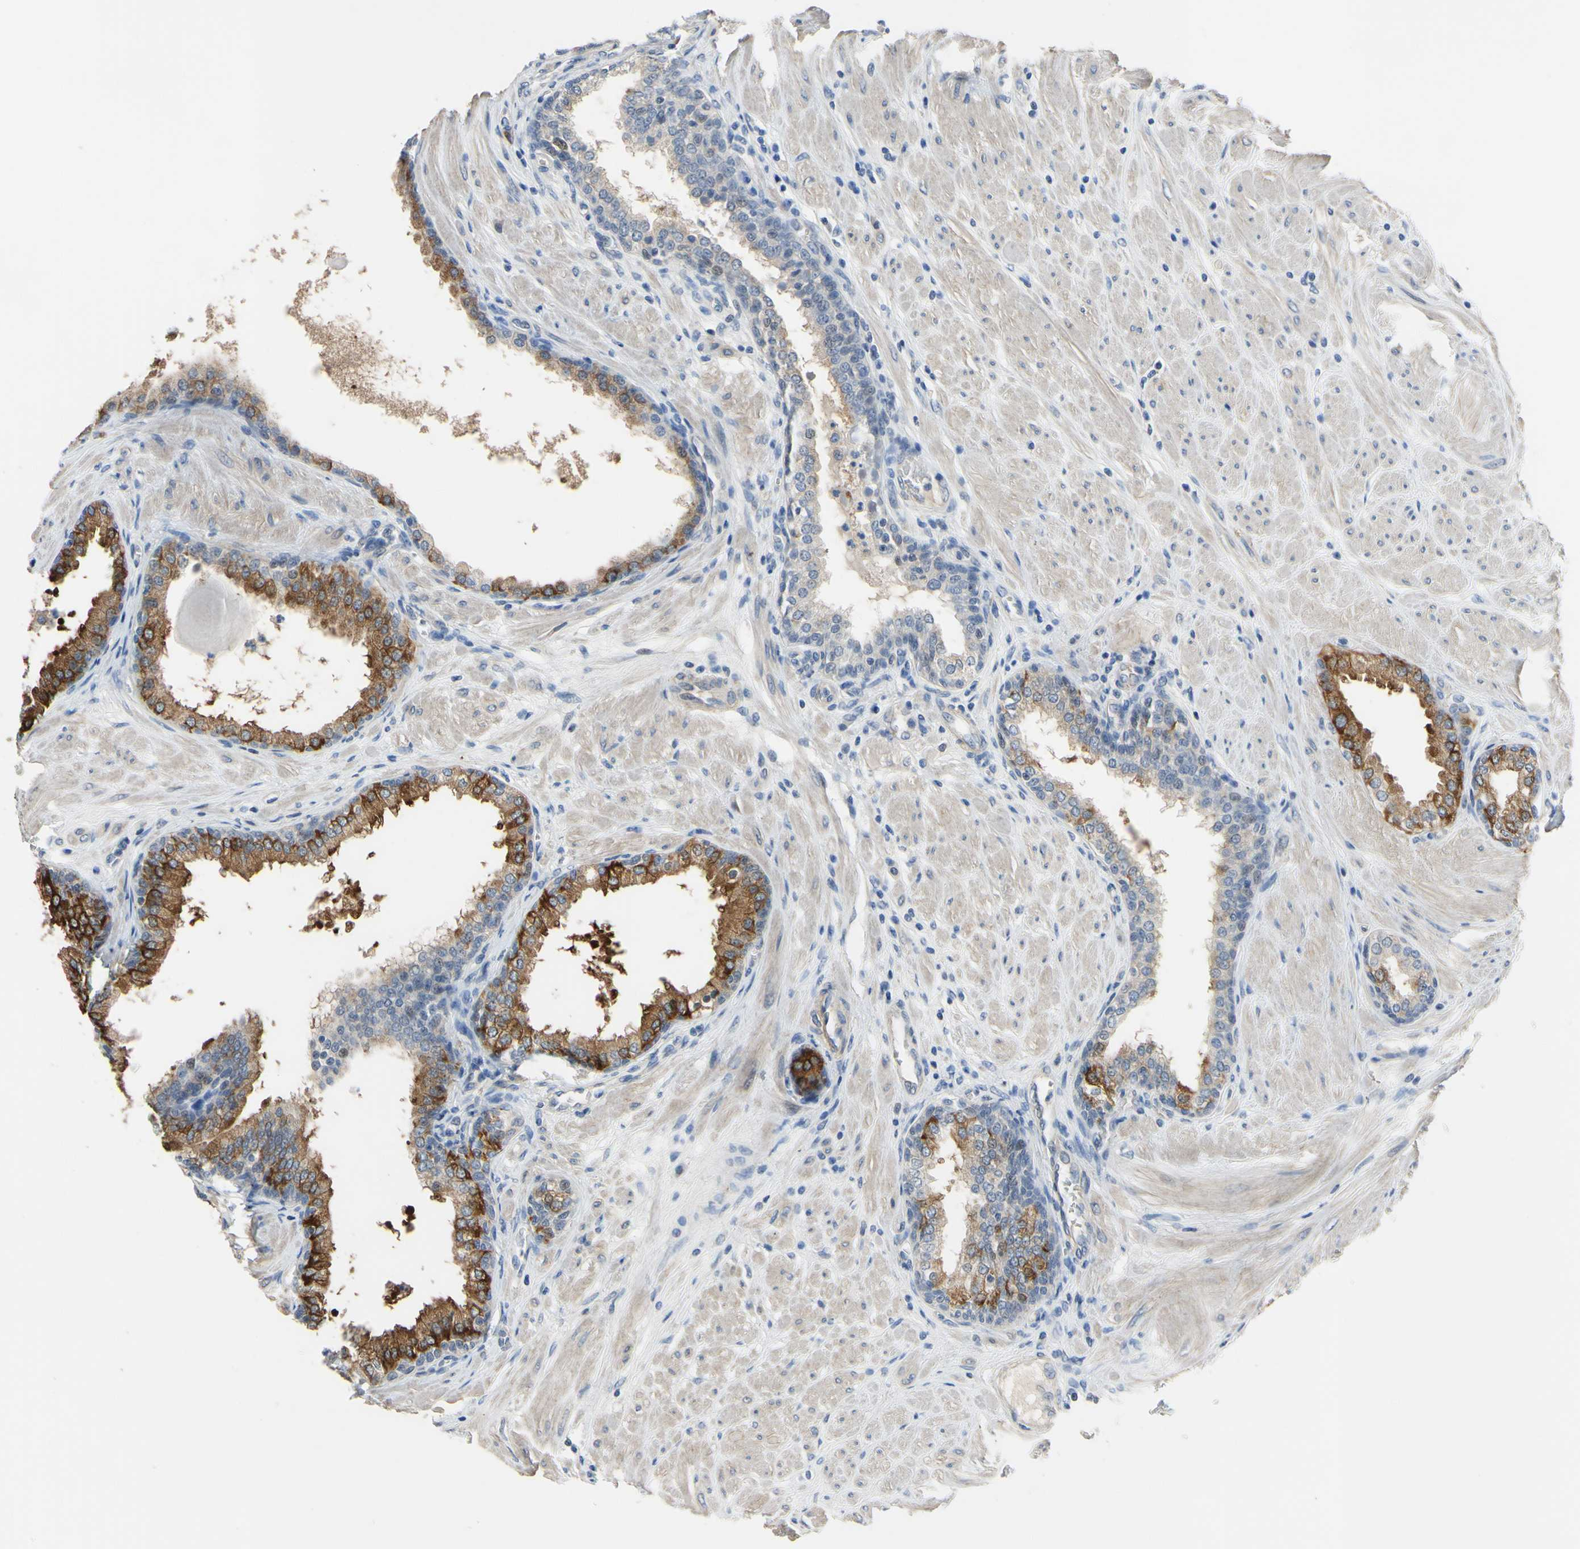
{"staining": {"intensity": "strong", "quantity": ">75%", "location": "cytoplasmic/membranous"}, "tissue": "prostate", "cell_type": "Glandular cells", "image_type": "normal", "snomed": [{"axis": "morphology", "description": "Normal tissue, NOS"}, {"axis": "topography", "description": "Prostate"}], "caption": "A brown stain shows strong cytoplasmic/membranous expression of a protein in glandular cells of normal prostate.", "gene": "LHX9", "patient": {"sex": "male", "age": 51}}